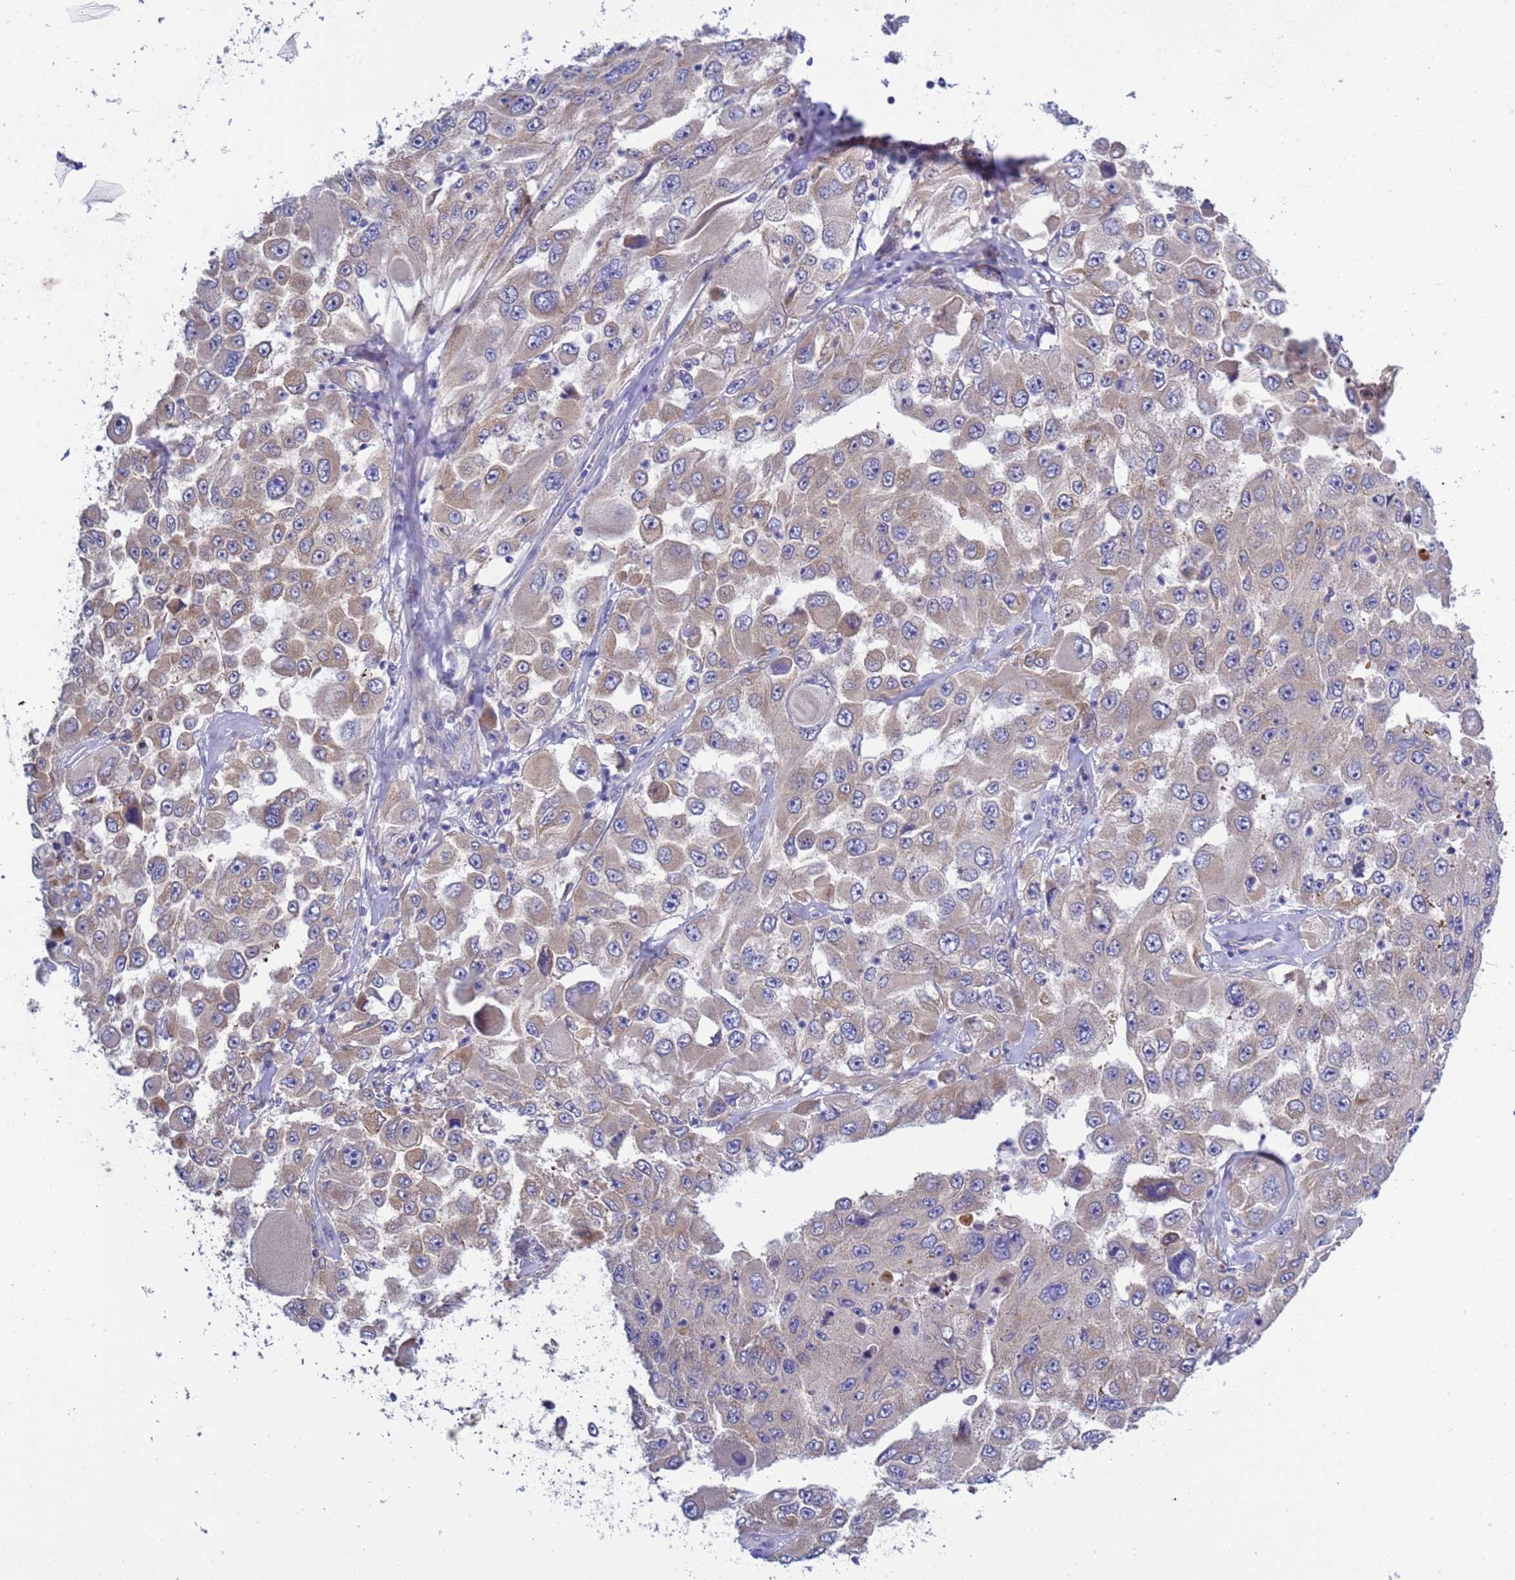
{"staining": {"intensity": "weak", "quantity": "25%-75%", "location": "cytoplasmic/membranous"}, "tissue": "melanoma", "cell_type": "Tumor cells", "image_type": "cancer", "snomed": [{"axis": "morphology", "description": "Malignant melanoma, Metastatic site"}, {"axis": "topography", "description": "Lymph node"}], "caption": "Immunohistochemistry (IHC) (DAB) staining of melanoma reveals weak cytoplasmic/membranous protein positivity in approximately 25%-75% of tumor cells. (brown staining indicates protein expression, while blue staining denotes nuclei).", "gene": "RC3H2", "patient": {"sex": "male", "age": 62}}